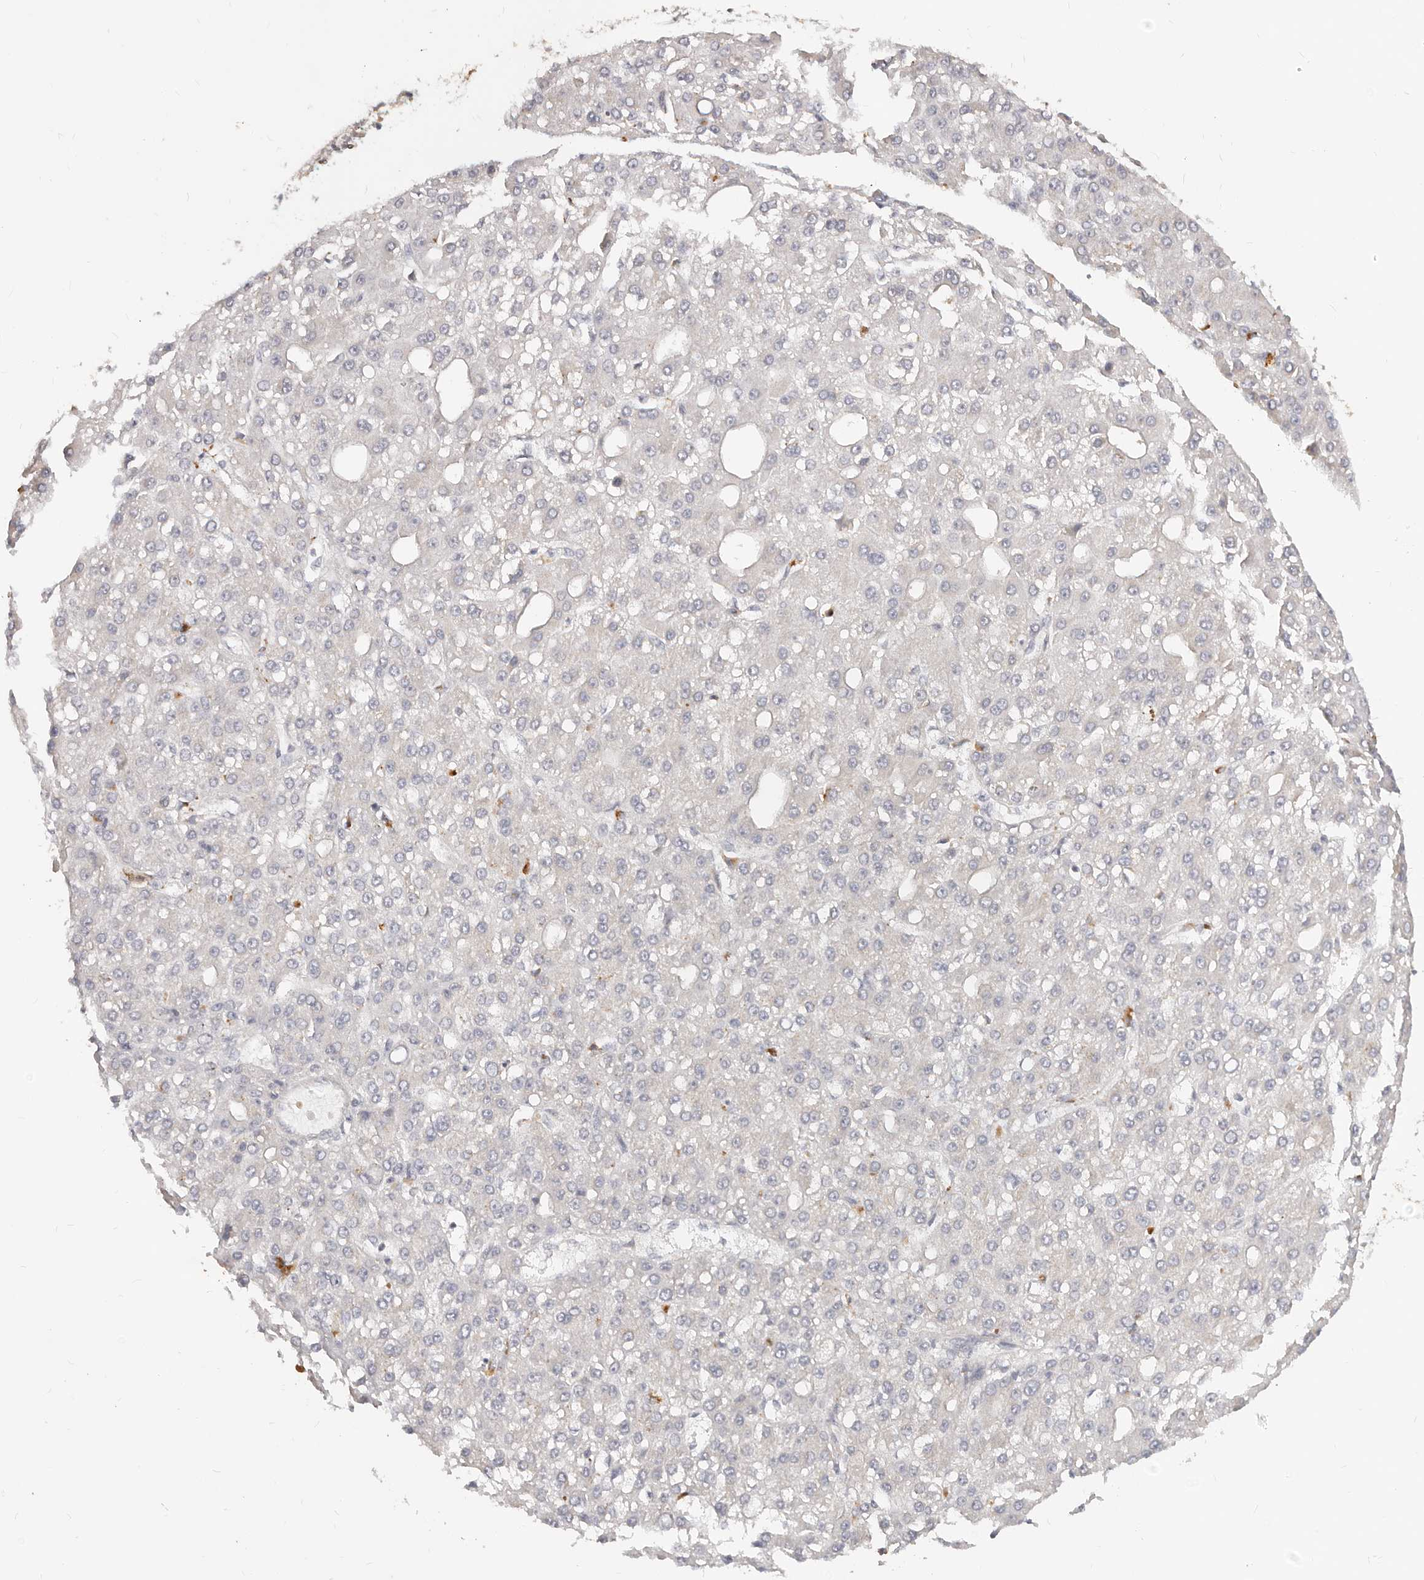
{"staining": {"intensity": "negative", "quantity": "none", "location": "none"}, "tissue": "liver cancer", "cell_type": "Tumor cells", "image_type": "cancer", "snomed": [{"axis": "morphology", "description": "Carcinoma, Hepatocellular, NOS"}, {"axis": "topography", "description": "Liver"}], "caption": "This image is of liver cancer stained with immunohistochemistry to label a protein in brown with the nuclei are counter-stained blue. There is no staining in tumor cells.", "gene": "USP49", "patient": {"sex": "male", "age": 67}}